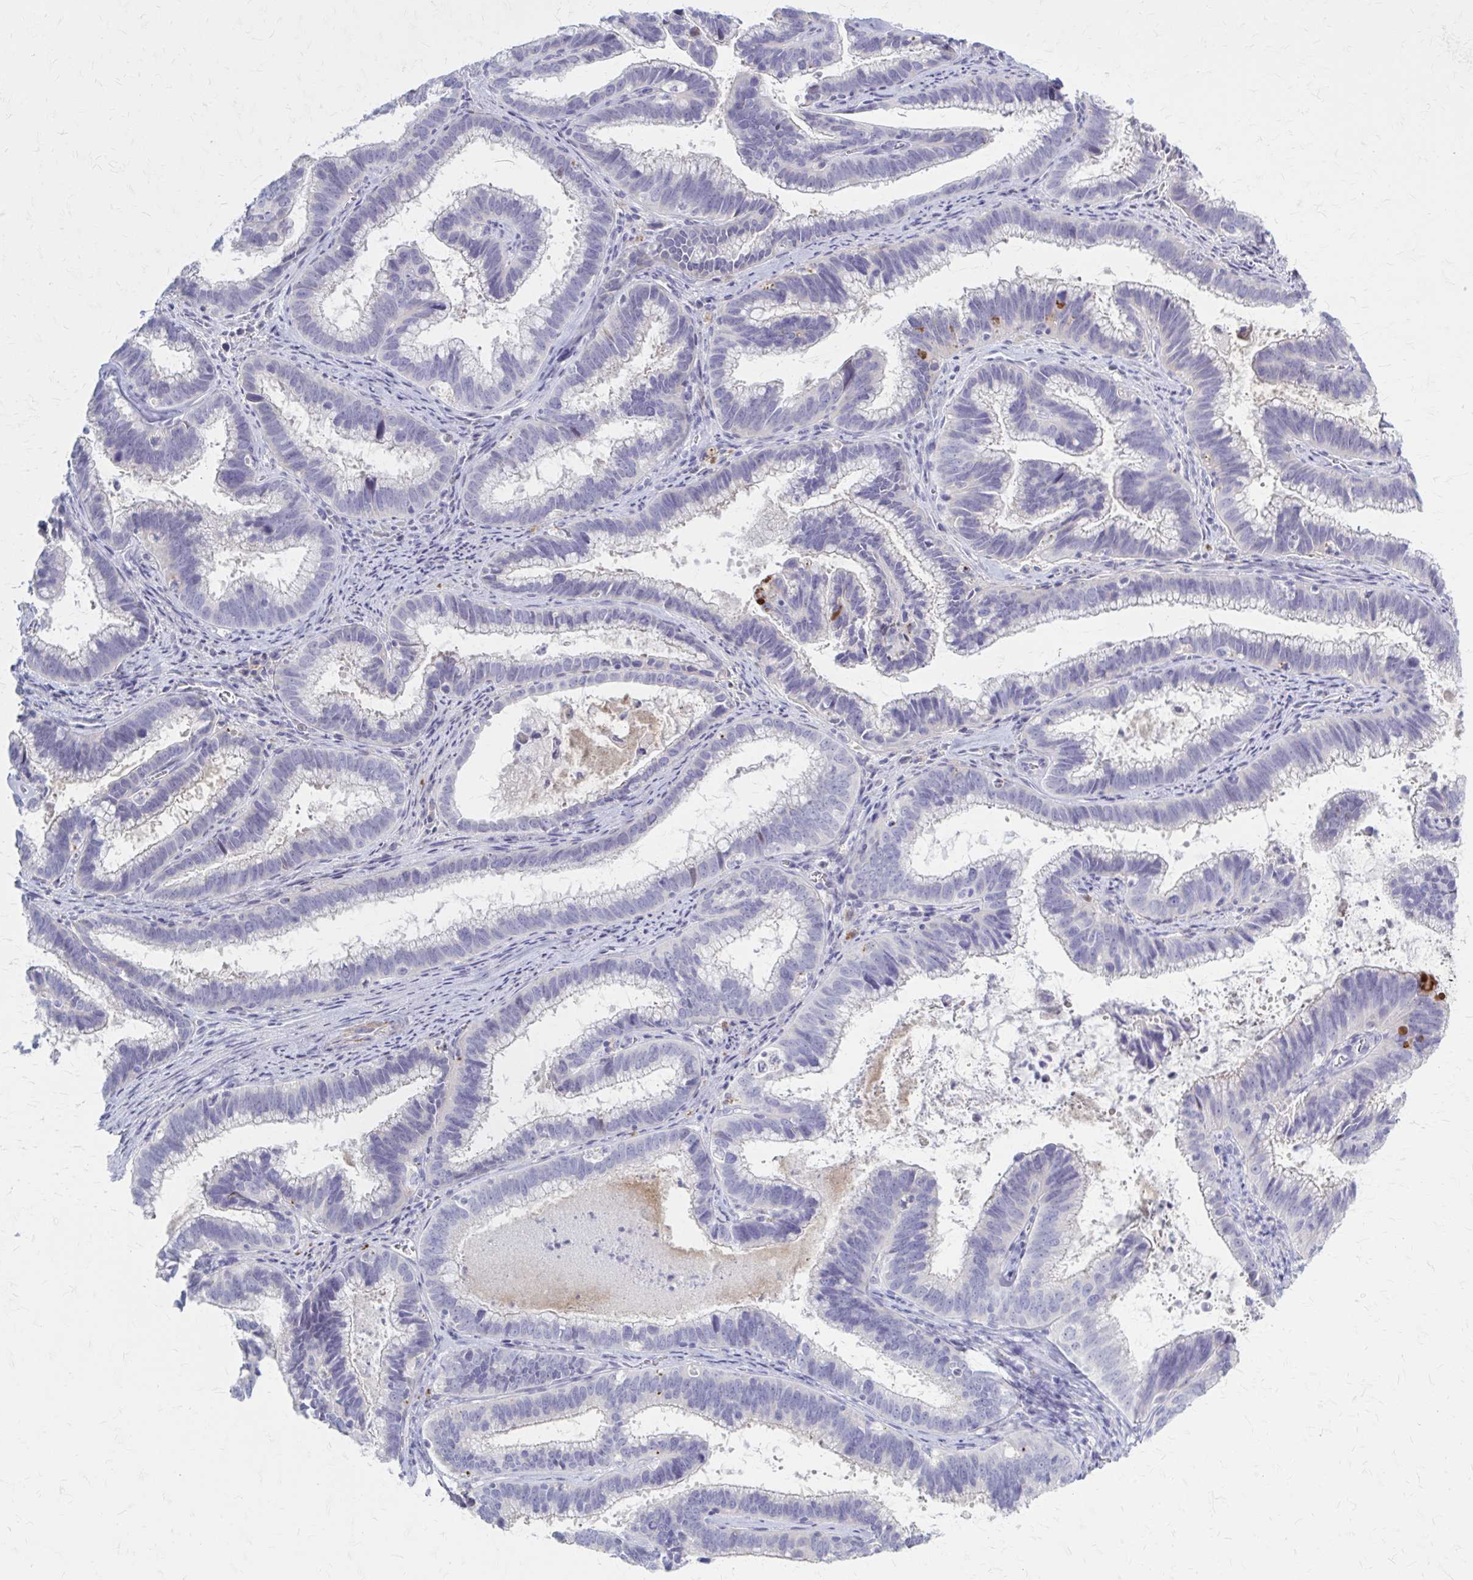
{"staining": {"intensity": "negative", "quantity": "none", "location": "none"}, "tissue": "cervical cancer", "cell_type": "Tumor cells", "image_type": "cancer", "snomed": [{"axis": "morphology", "description": "Adenocarcinoma, NOS"}, {"axis": "topography", "description": "Cervix"}], "caption": "IHC photomicrograph of neoplastic tissue: human cervical cancer (adenocarcinoma) stained with DAB (3,3'-diaminobenzidine) displays no significant protein staining in tumor cells. (DAB IHC visualized using brightfield microscopy, high magnification).", "gene": "SERPIND1", "patient": {"sex": "female", "age": 61}}